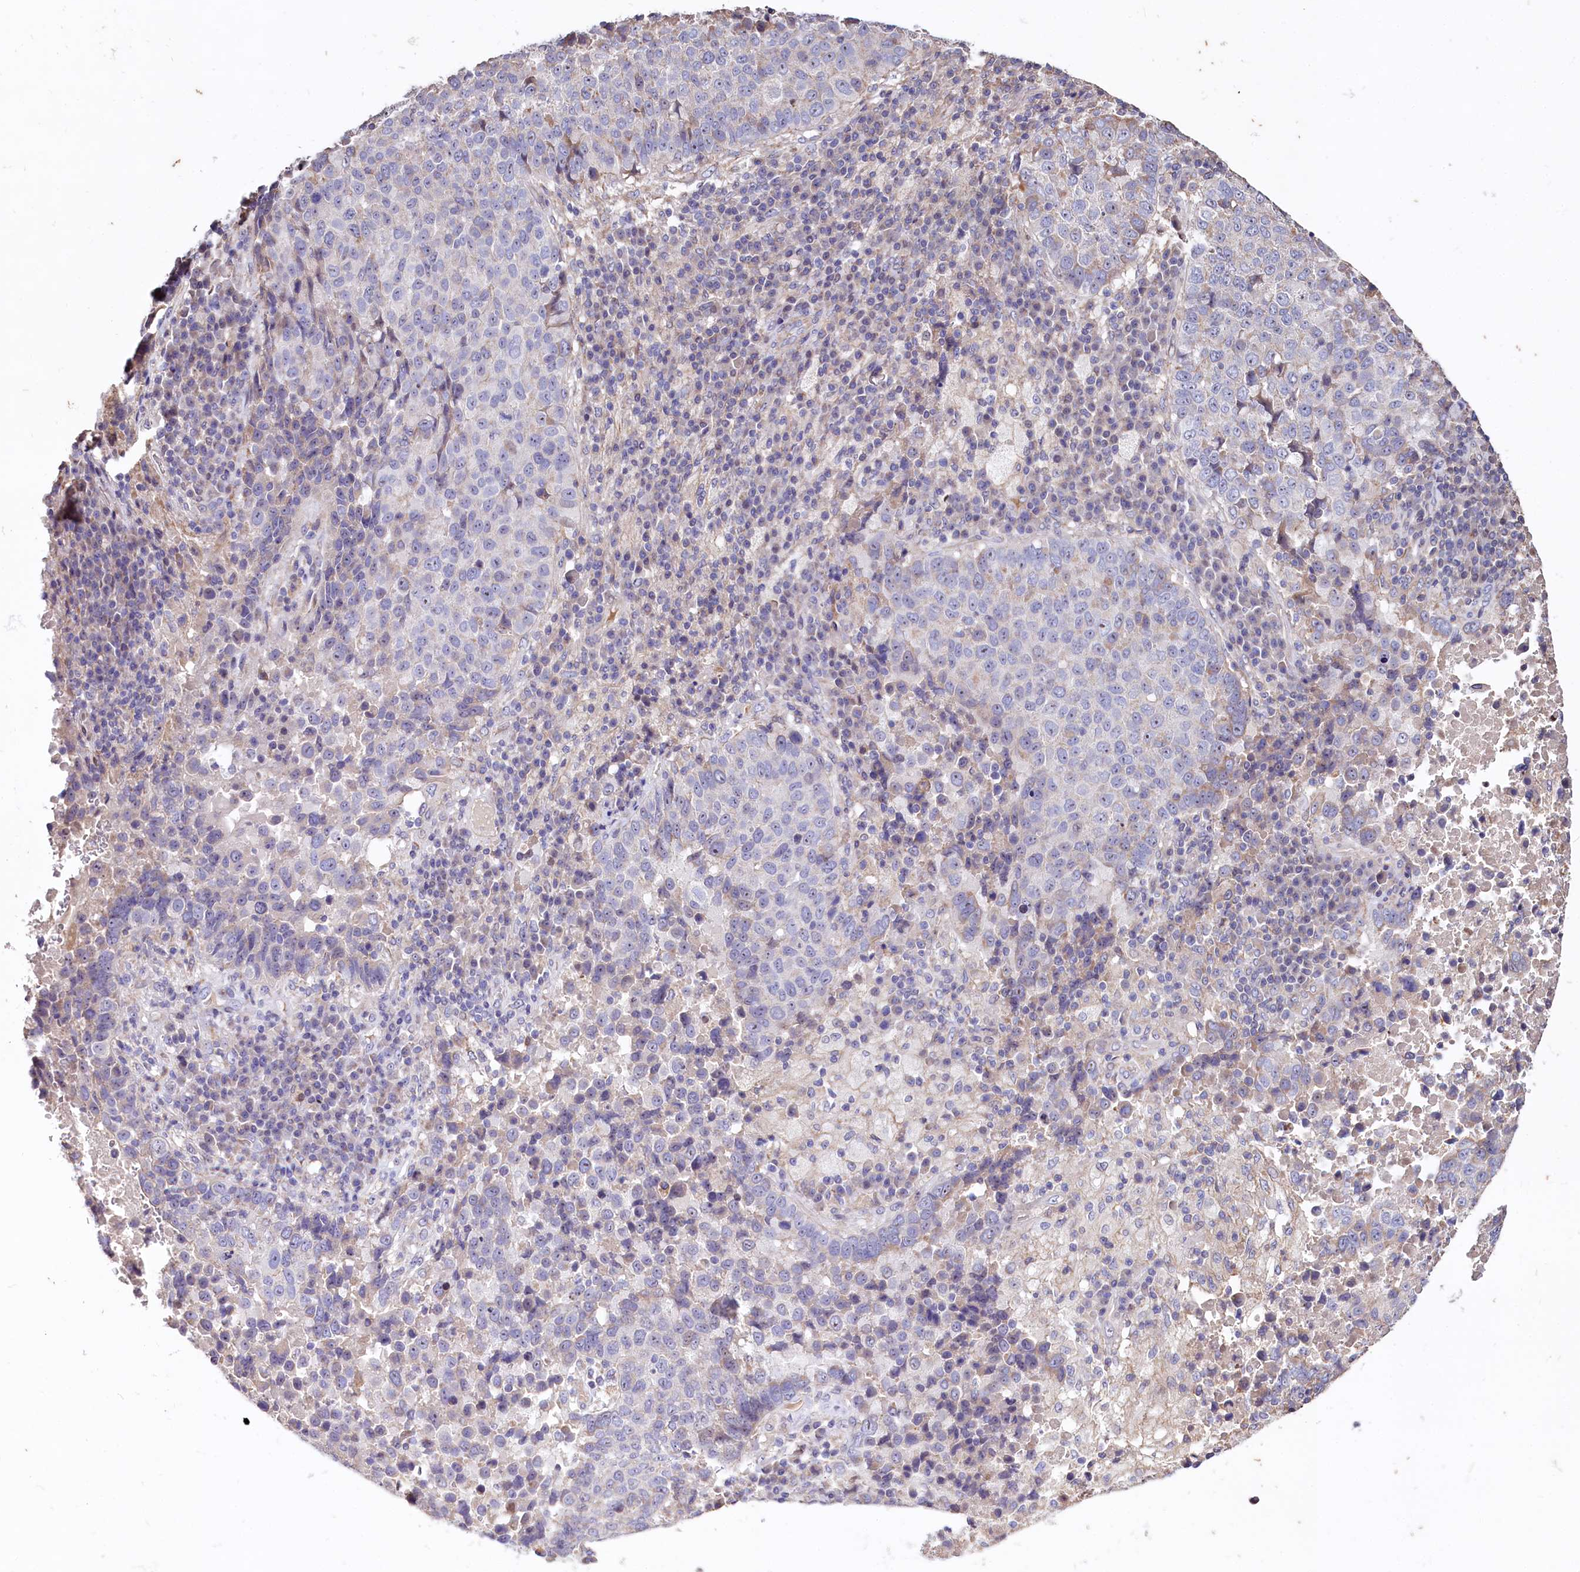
{"staining": {"intensity": "negative", "quantity": "none", "location": "none"}, "tissue": "lung cancer", "cell_type": "Tumor cells", "image_type": "cancer", "snomed": [{"axis": "morphology", "description": "Squamous cell carcinoma, NOS"}, {"axis": "topography", "description": "Lung"}], "caption": "Human lung cancer (squamous cell carcinoma) stained for a protein using immunohistochemistry (IHC) shows no positivity in tumor cells.", "gene": "RPUSD3", "patient": {"sex": "male", "age": 73}}